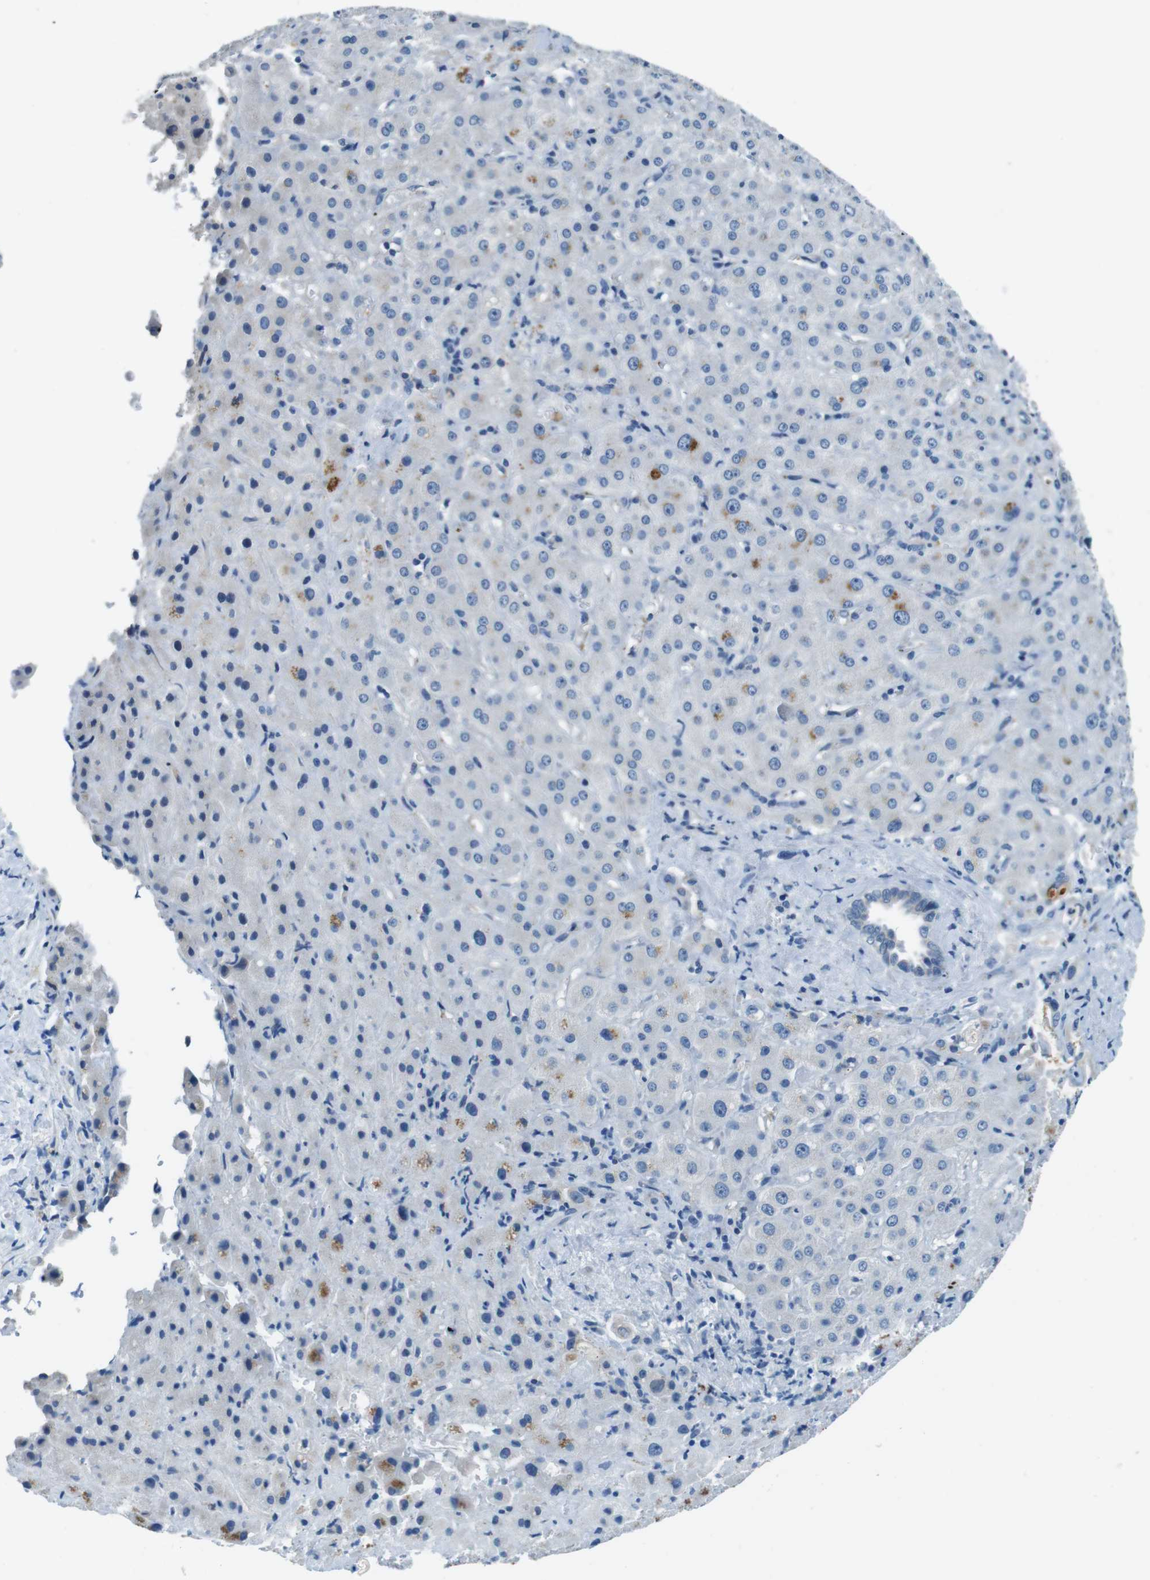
{"staining": {"intensity": "negative", "quantity": "none", "location": "none"}, "tissue": "liver cancer", "cell_type": "Tumor cells", "image_type": "cancer", "snomed": [{"axis": "morphology", "description": "Cholangiocarcinoma"}, {"axis": "topography", "description": "Liver"}], "caption": "Cholangiocarcinoma (liver) was stained to show a protein in brown. There is no significant expression in tumor cells.", "gene": "SLC35A3", "patient": {"sex": "female", "age": 65}}